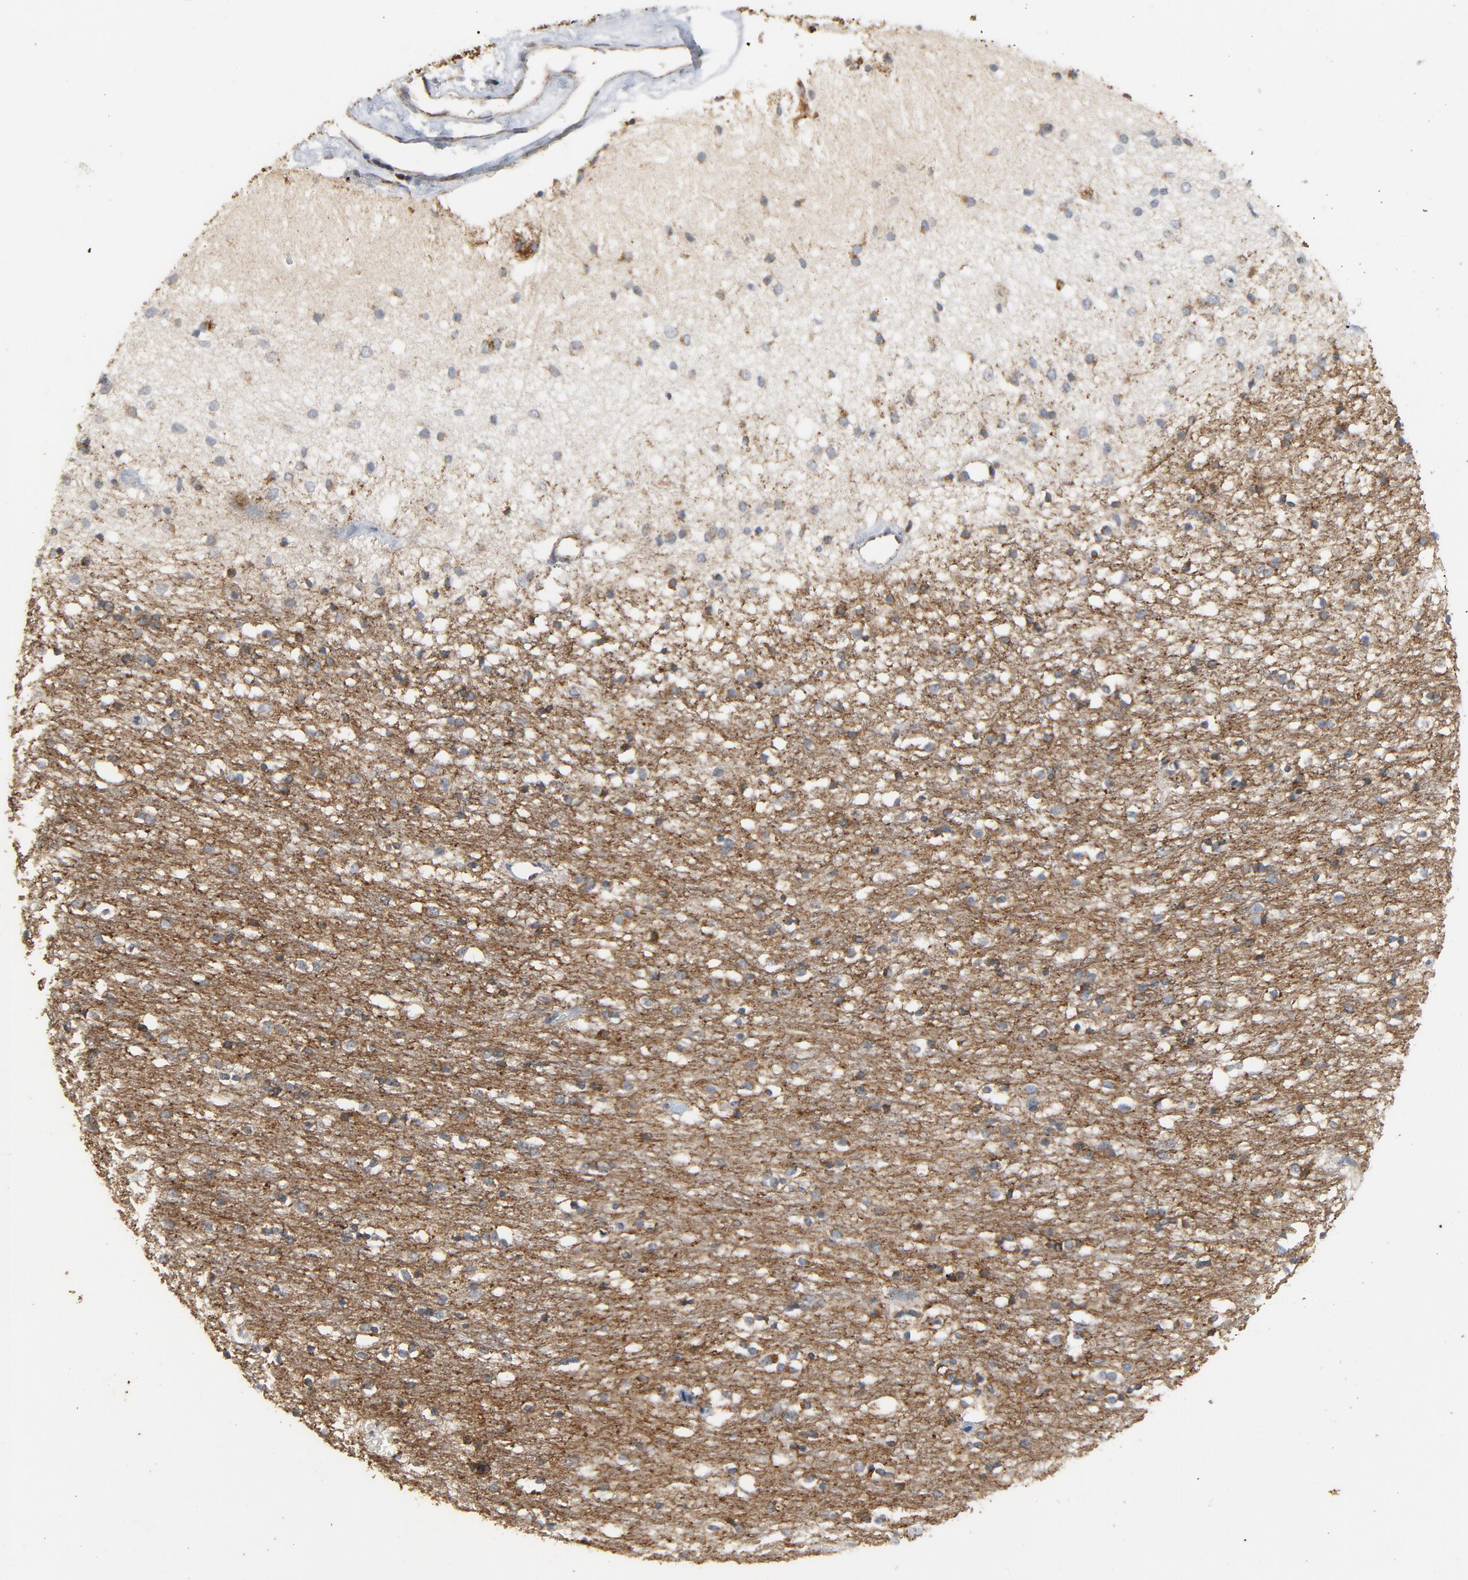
{"staining": {"intensity": "moderate", "quantity": "25%-75%", "location": "cytoplasmic/membranous"}, "tissue": "caudate", "cell_type": "Glial cells", "image_type": "normal", "snomed": [{"axis": "morphology", "description": "Normal tissue, NOS"}, {"axis": "topography", "description": "Lateral ventricle wall"}], "caption": "Immunohistochemical staining of normal caudate reveals medium levels of moderate cytoplasmic/membranous expression in about 25%-75% of glial cells. Ihc stains the protein of interest in brown and the nuclei are stained blue.", "gene": "C14orf119", "patient": {"sex": "female", "age": 54}}